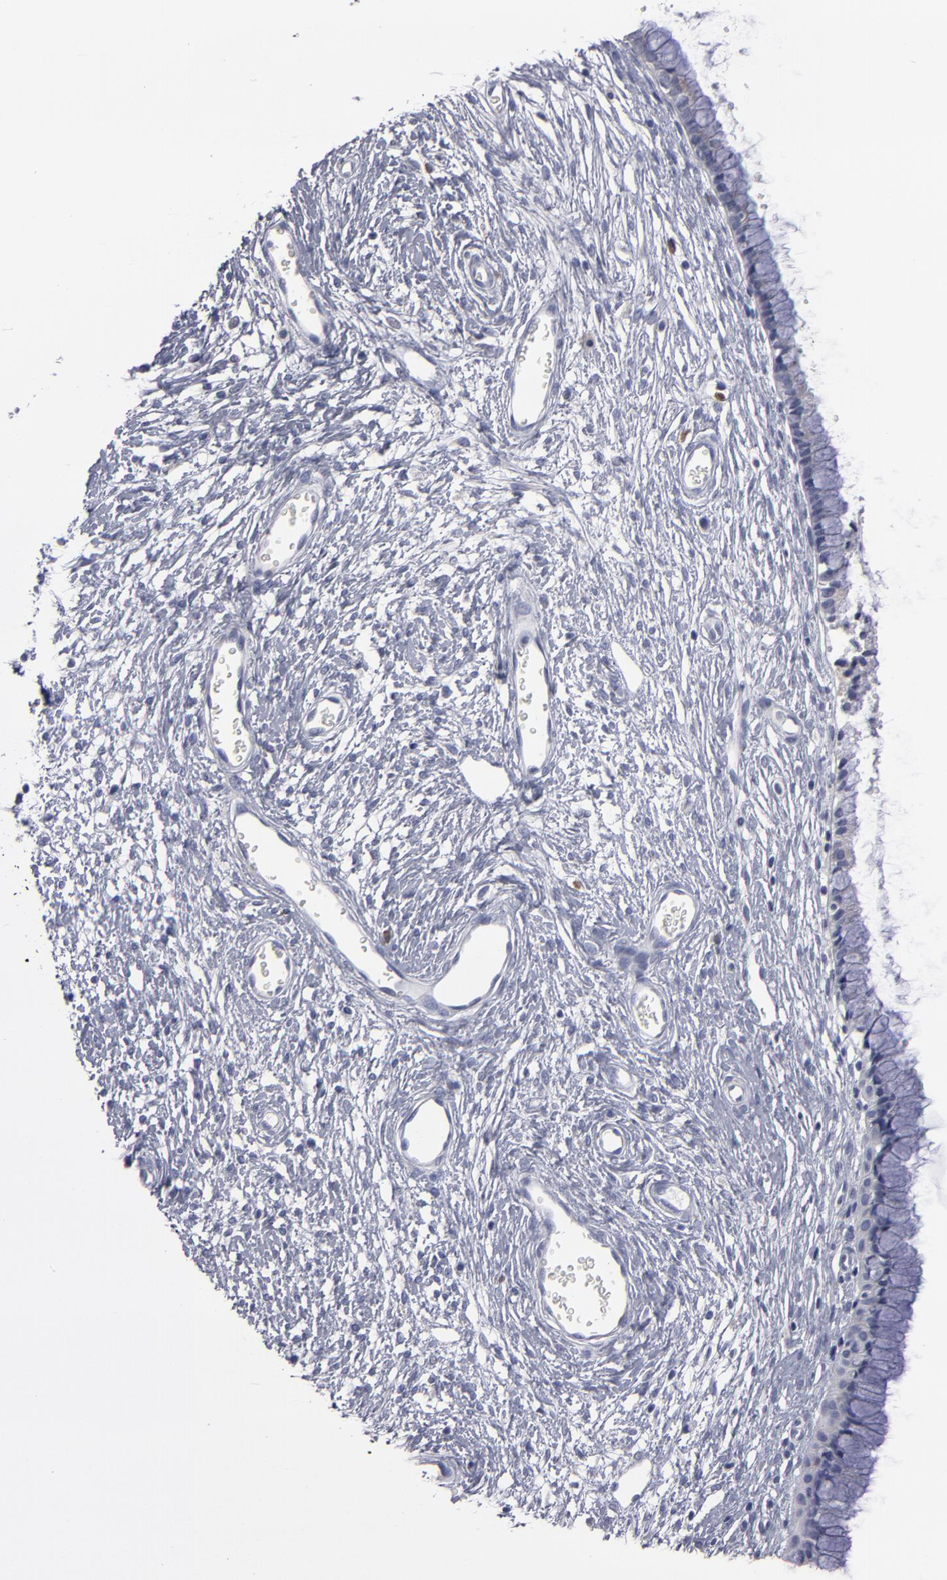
{"staining": {"intensity": "negative", "quantity": "none", "location": "none"}, "tissue": "cervix", "cell_type": "Glandular cells", "image_type": "normal", "snomed": [{"axis": "morphology", "description": "Normal tissue, NOS"}, {"axis": "topography", "description": "Cervix"}], "caption": "A histopathology image of human cervix is negative for staining in glandular cells. (DAB (3,3'-diaminobenzidine) immunohistochemistry (IHC), high magnification).", "gene": "CCDC80", "patient": {"sex": "female", "age": 55}}